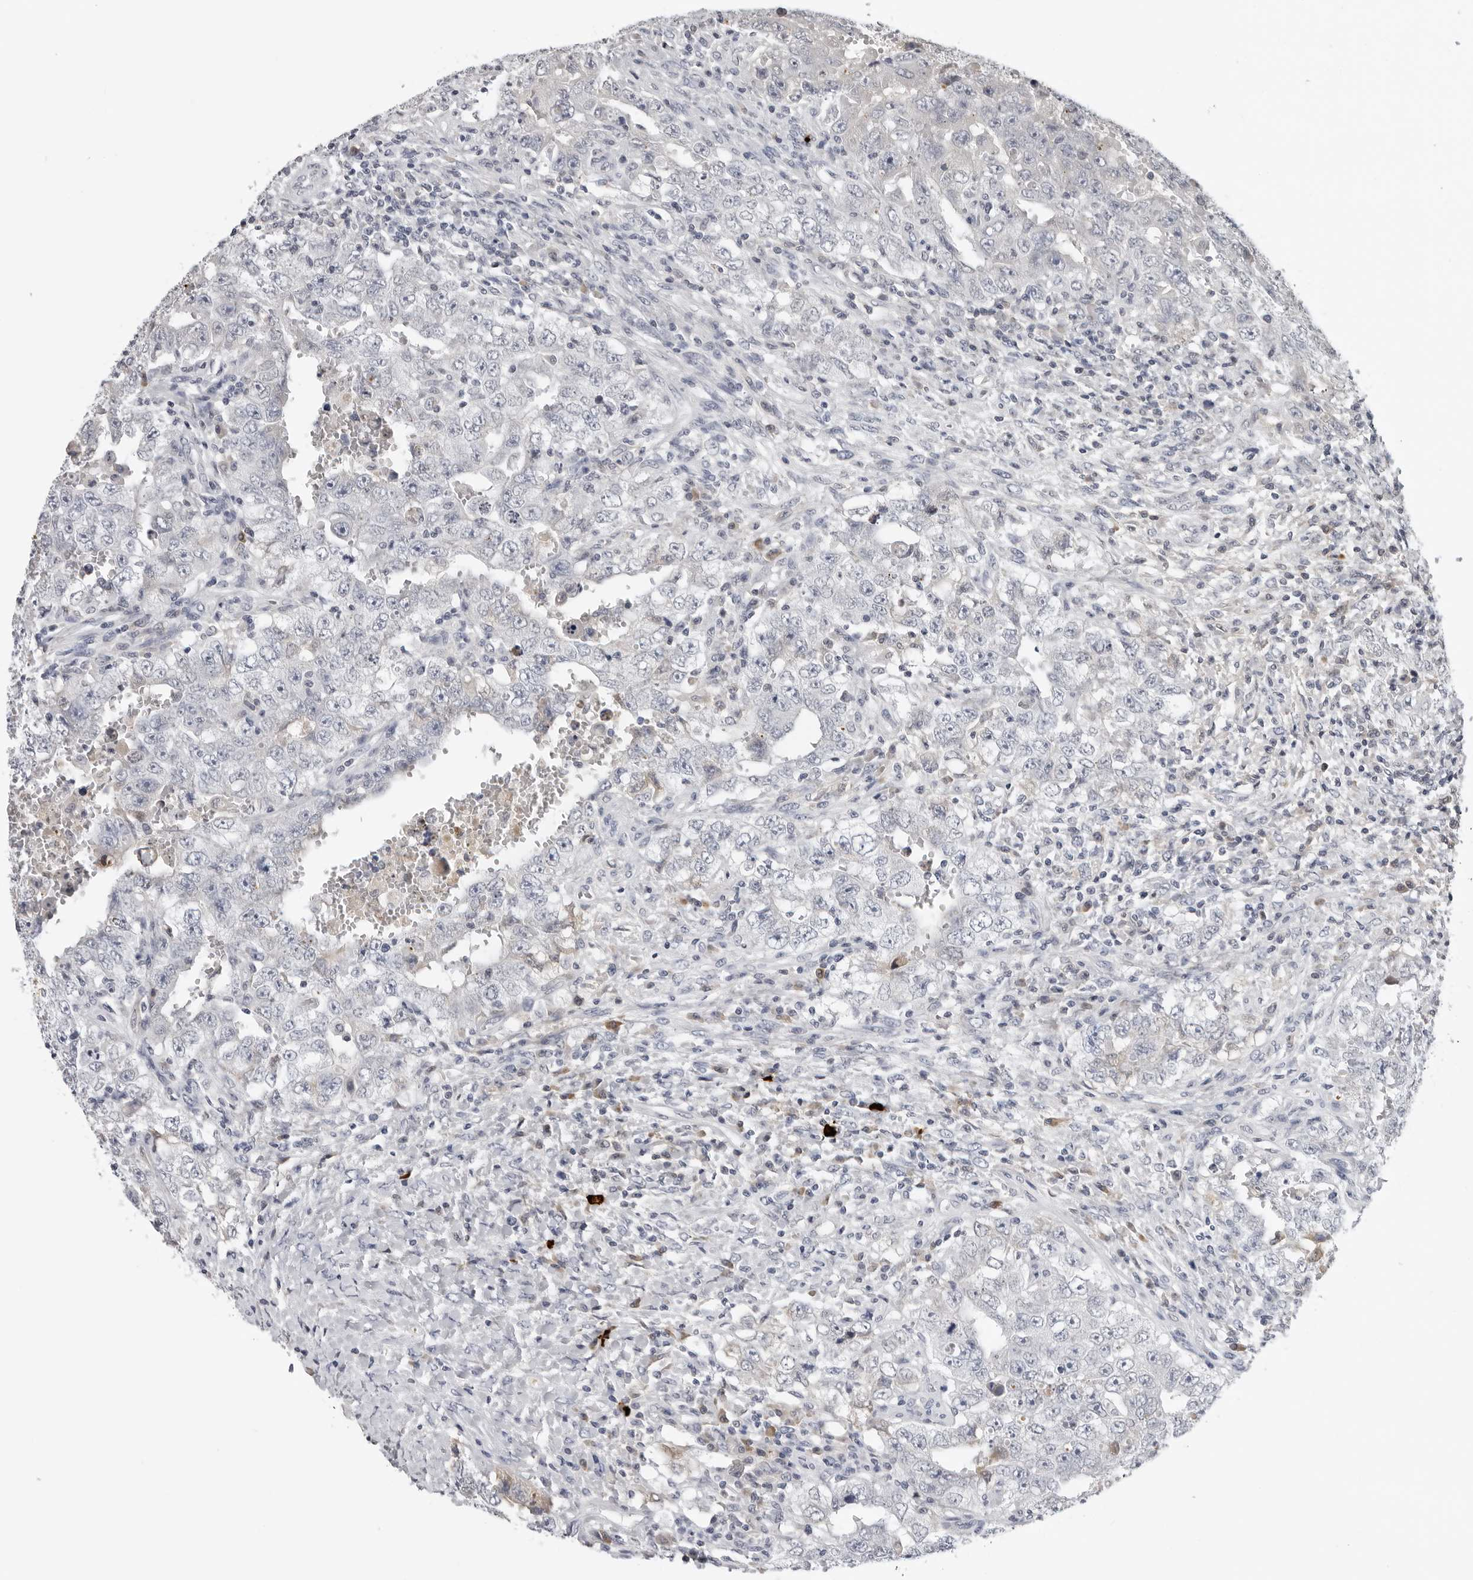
{"staining": {"intensity": "weak", "quantity": "<25%", "location": "cytoplasmic/membranous"}, "tissue": "testis cancer", "cell_type": "Tumor cells", "image_type": "cancer", "snomed": [{"axis": "morphology", "description": "Carcinoma, Embryonal, NOS"}, {"axis": "topography", "description": "Testis"}], "caption": "Protein analysis of testis cancer (embryonal carcinoma) reveals no significant positivity in tumor cells. Brightfield microscopy of immunohistochemistry (IHC) stained with DAB (brown) and hematoxylin (blue), captured at high magnification.", "gene": "ZNF502", "patient": {"sex": "male", "age": 26}}